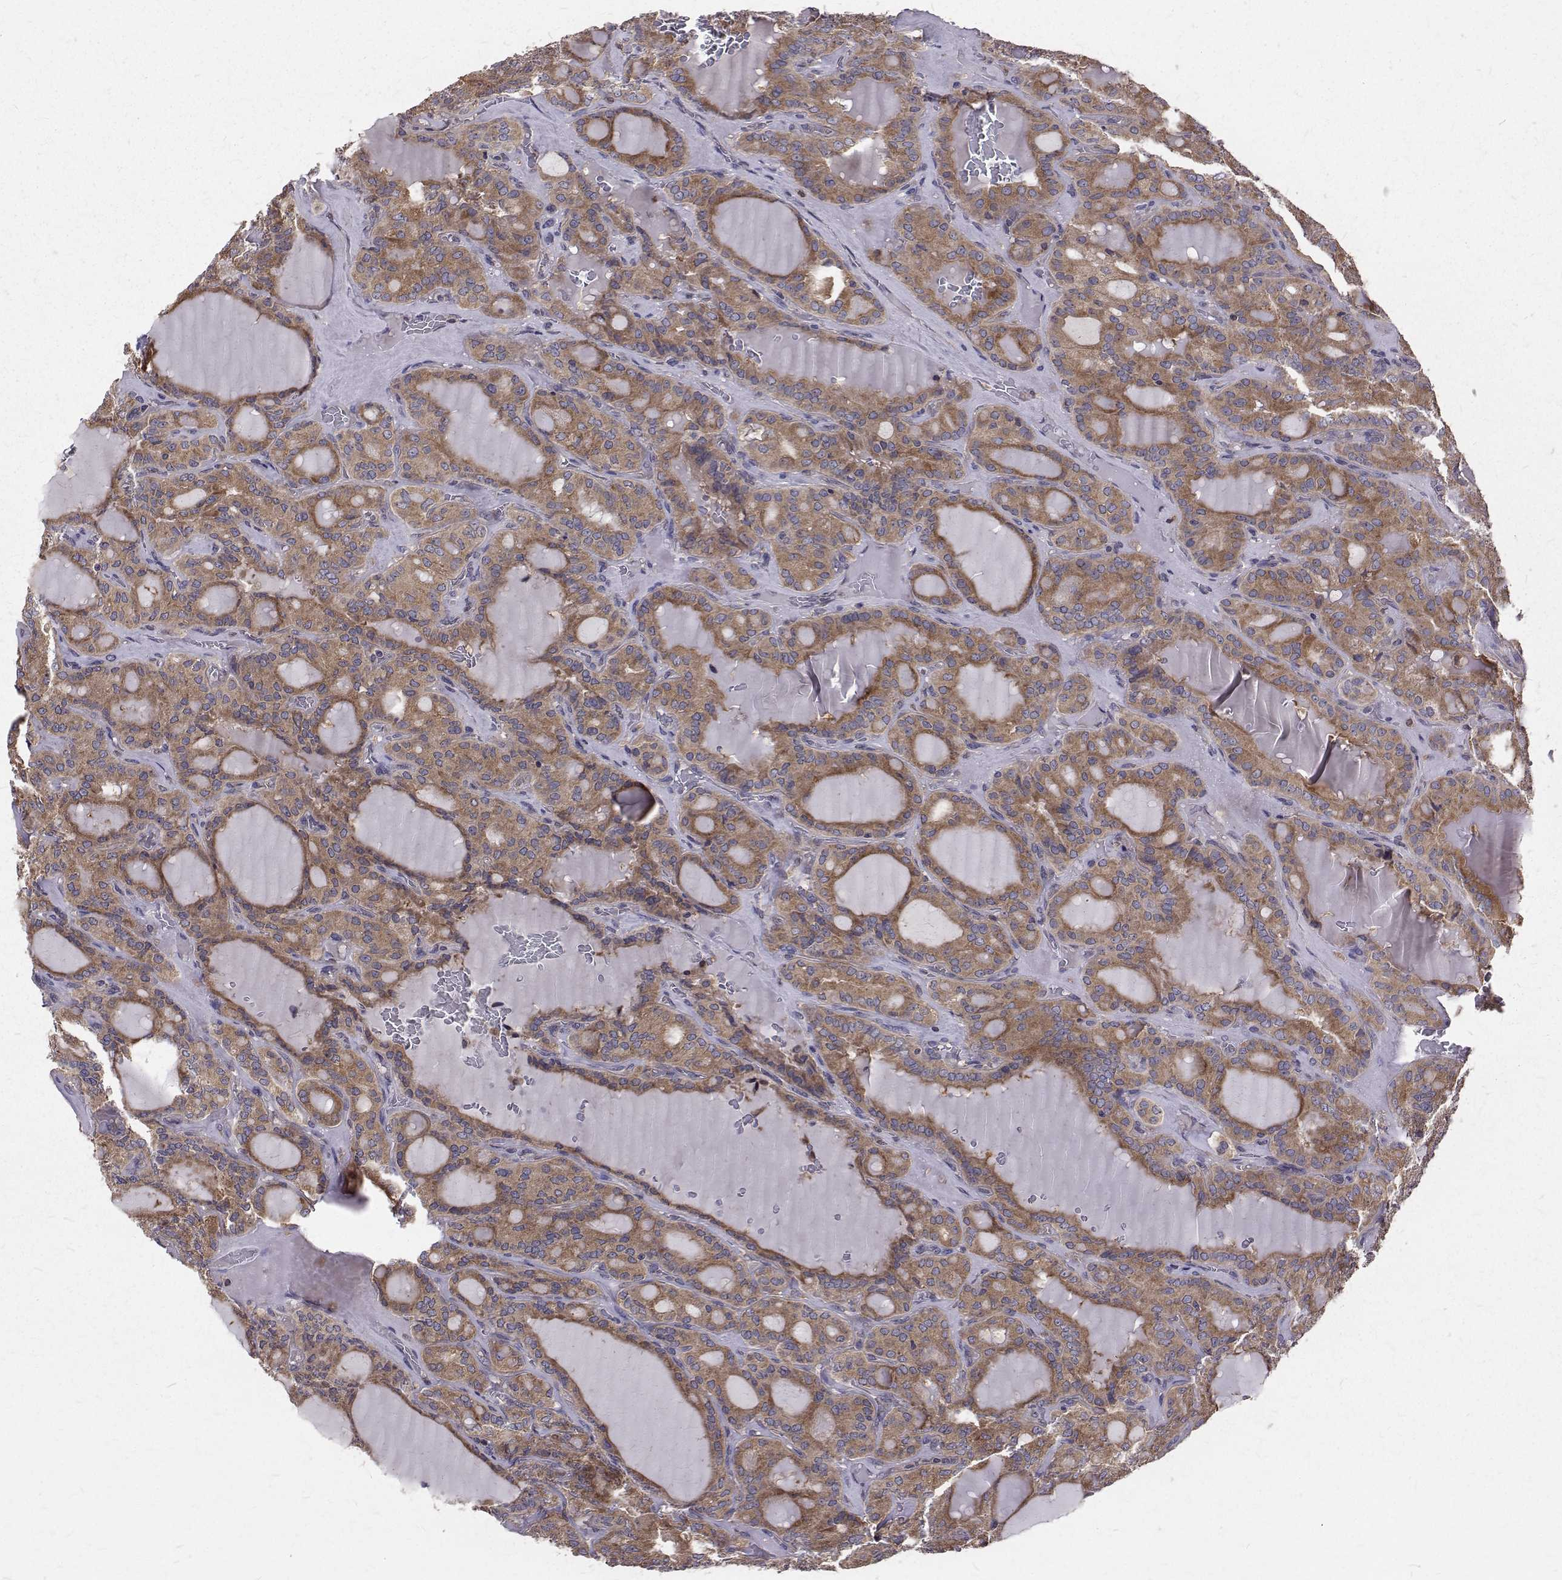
{"staining": {"intensity": "moderate", "quantity": ">75%", "location": "cytoplasmic/membranous"}, "tissue": "thyroid cancer", "cell_type": "Tumor cells", "image_type": "cancer", "snomed": [{"axis": "morphology", "description": "Papillary adenocarcinoma, NOS"}, {"axis": "topography", "description": "Thyroid gland"}], "caption": "Brown immunohistochemical staining in human papillary adenocarcinoma (thyroid) displays moderate cytoplasmic/membranous expression in approximately >75% of tumor cells.", "gene": "FARSB", "patient": {"sex": "male", "age": 87}}